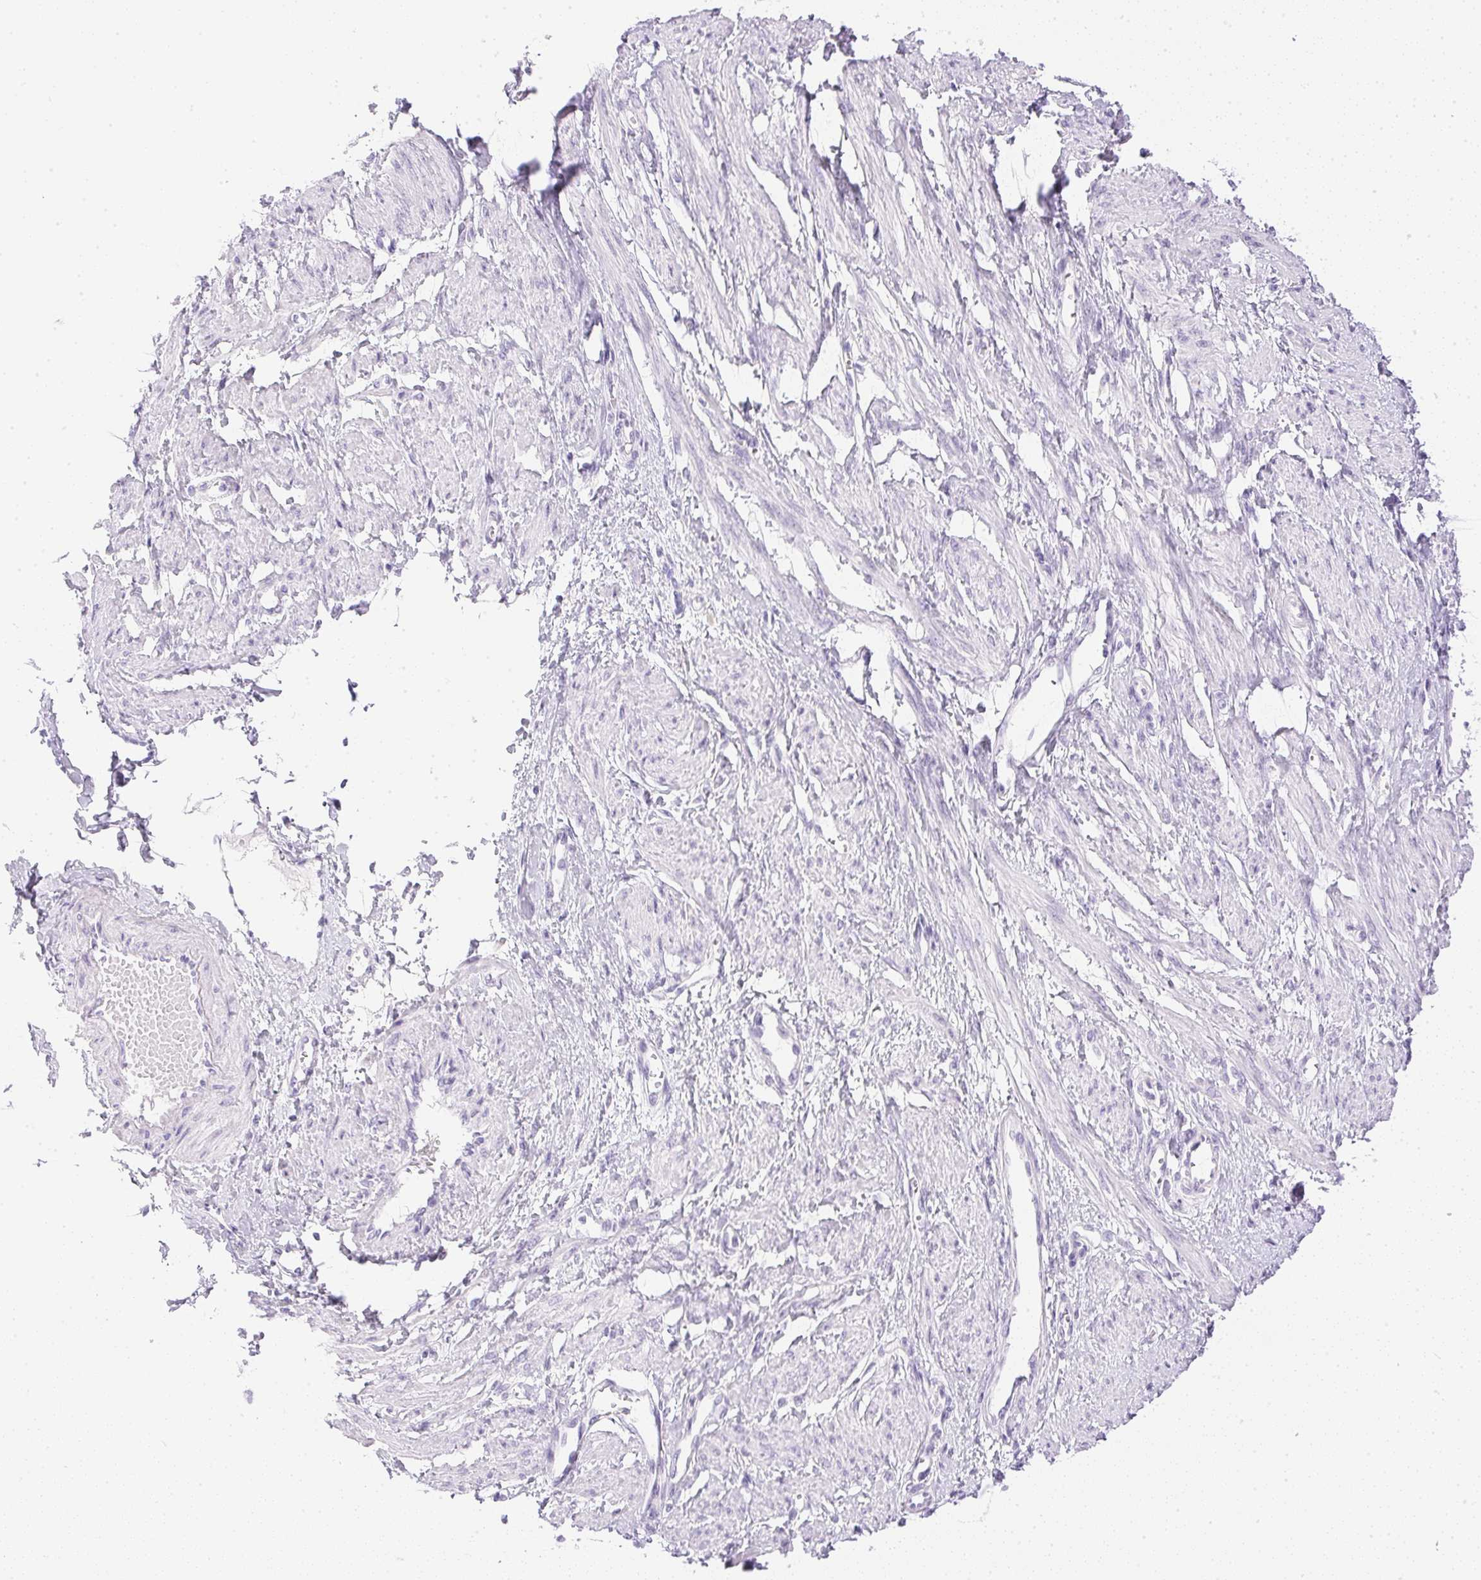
{"staining": {"intensity": "negative", "quantity": "none", "location": "none"}, "tissue": "smooth muscle", "cell_type": "Smooth muscle cells", "image_type": "normal", "snomed": [{"axis": "morphology", "description": "Normal tissue, NOS"}, {"axis": "topography", "description": "Smooth muscle"}, {"axis": "topography", "description": "Uterus"}], "caption": "Immunohistochemistry (IHC) of unremarkable human smooth muscle reveals no positivity in smooth muscle cells. (Brightfield microscopy of DAB (3,3'-diaminobenzidine) immunohistochemistry (IHC) at high magnification).", "gene": "CPB1", "patient": {"sex": "female", "age": 39}}